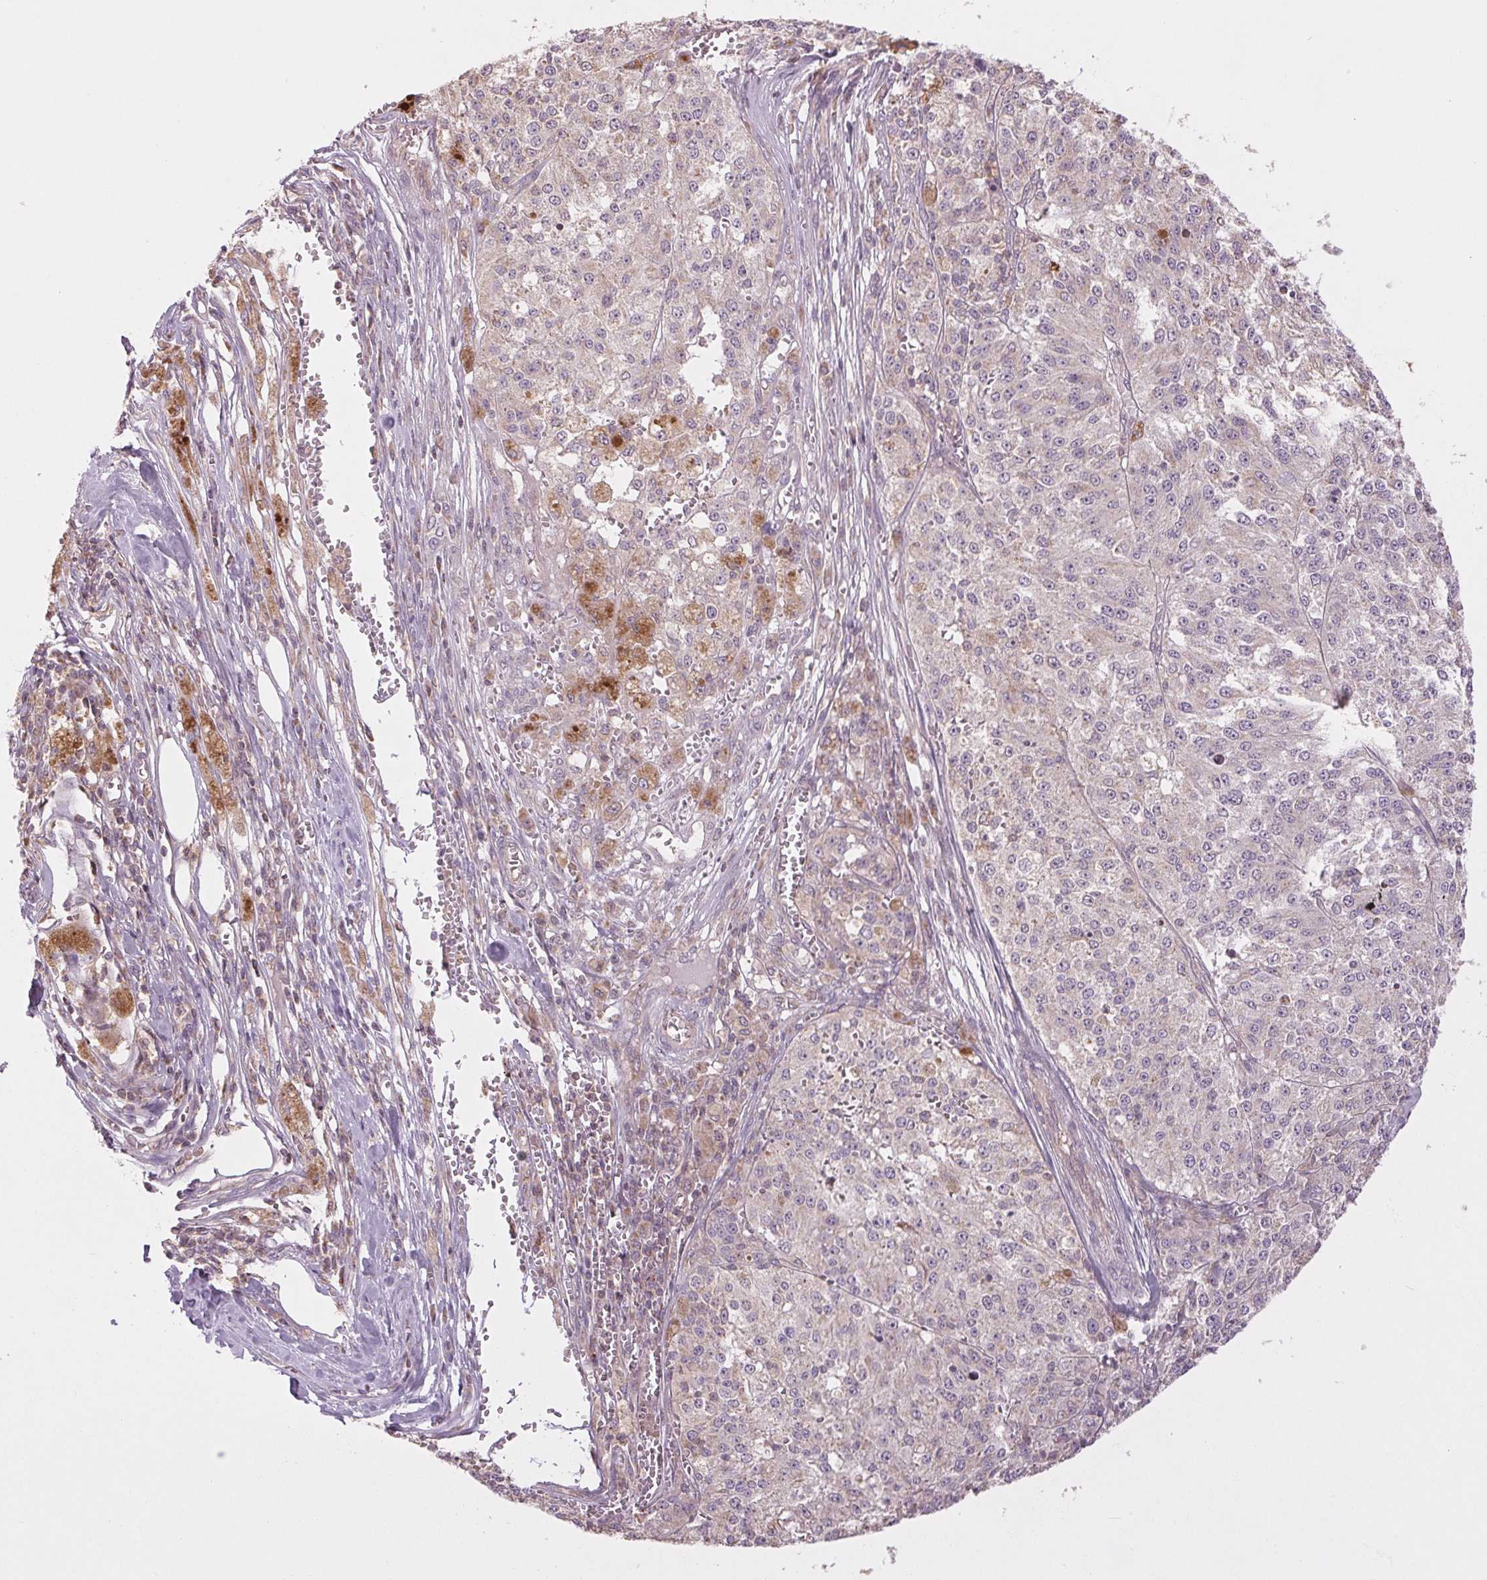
{"staining": {"intensity": "negative", "quantity": "none", "location": "none"}, "tissue": "melanoma", "cell_type": "Tumor cells", "image_type": "cancer", "snomed": [{"axis": "morphology", "description": "Malignant melanoma, Metastatic site"}, {"axis": "topography", "description": "Lymph node"}], "caption": "A histopathology image of human malignant melanoma (metastatic site) is negative for staining in tumor cells.", "gene": "MAP3K5", "patient": {"sex": "female", "age": 64}}